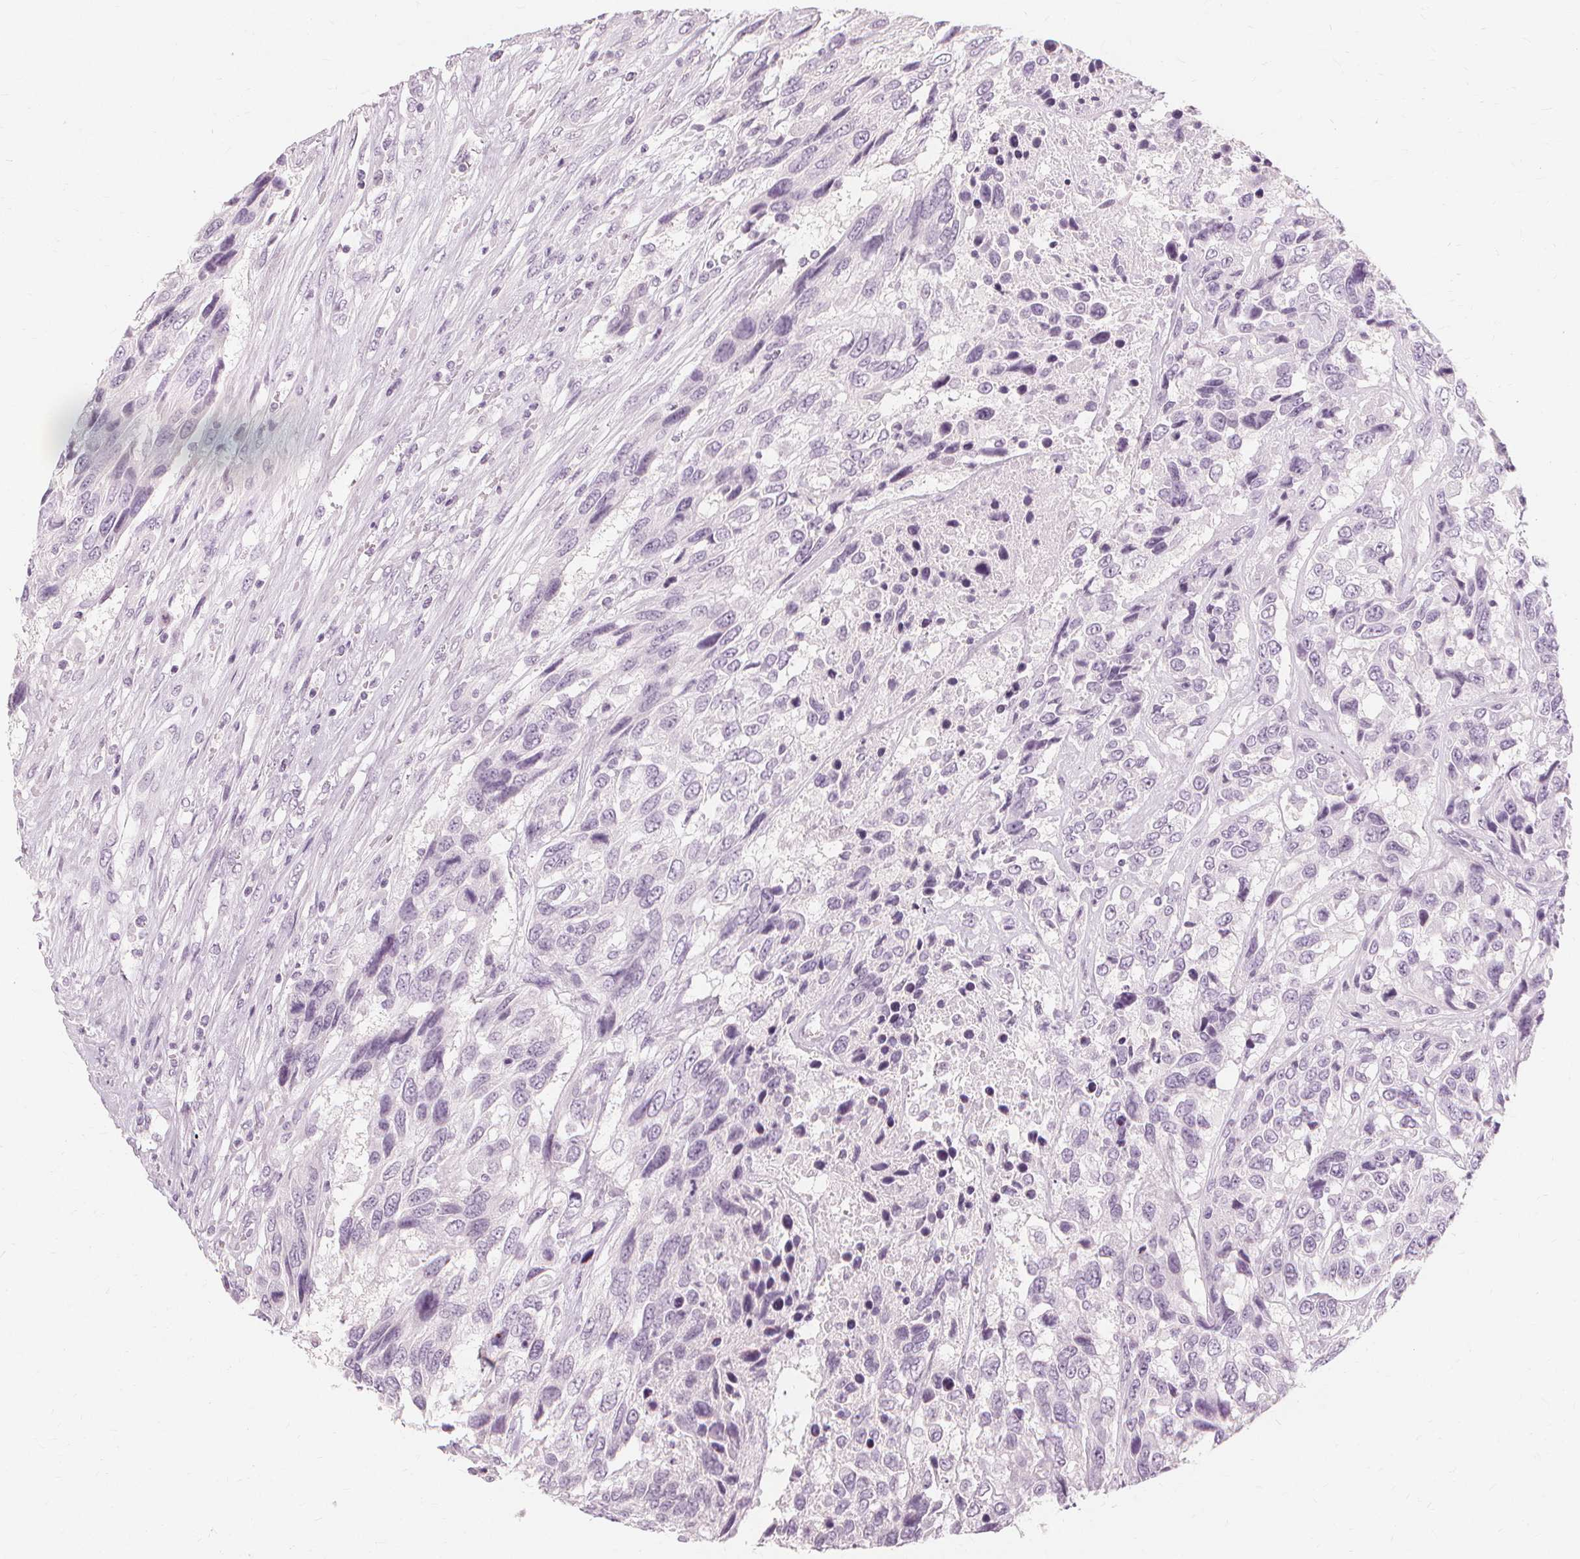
{"staining": {"intensity": "negative", "quantity": "none", "location": "none"}, "tissue": "urothelial cancer", "cell_type": "Tumor cells", "image_type": "cancer", "snomed": [{"axis": "morphology", "description": "Urothelial carcinoma, High grade"}, {"axis": "topography", "description": "Urinary bladder"}], "caption": "Tumor cells show no significant positivity in urothelial carcinoma (high-grade).", "gene": "MUC12", "patient": {"sex": "female", "age": 70}}